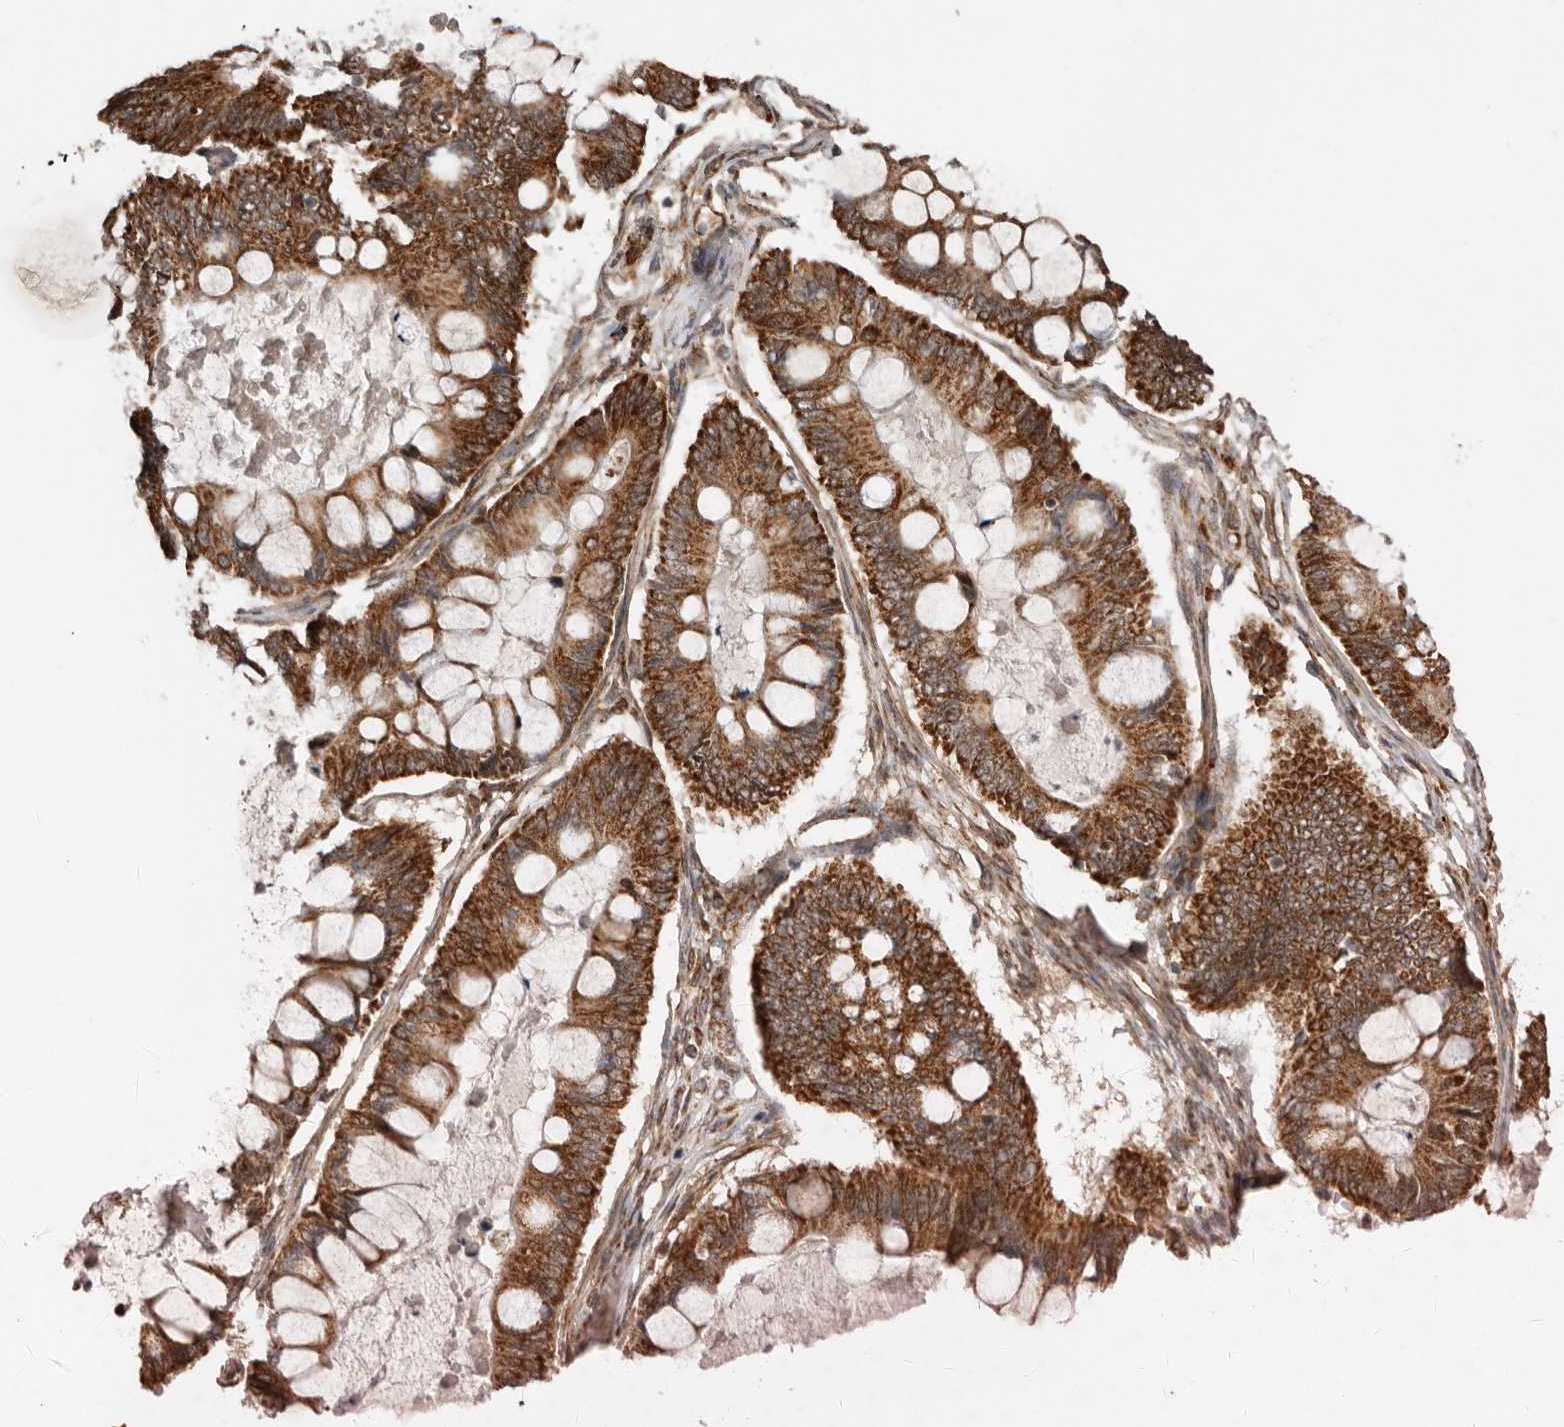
{"staining": {"intensity": "strong", "quantity": ">75%", "location": "cytoplasmic/membranous"}, "tissue": "ovarian cancer", "cell_type": "Tumor cells", "image_type": "cancer", "snomed": [{"axis": "morphology", "description": "Cystadenocarcinoma, mucinous, NOS"}, {"axis": "topography", "description": "Ovary"}], "caption": "DAB (3,3'-diaminobenzidine) immunohistochemical staining of mucinous cystadenocarcinoma (ovarian) reveals strong cytoplasmic/membranous protein staining in about >75% of tumor cells.", "gene": "PROKR1", "patient": {"sex": "female", "age": 61}}